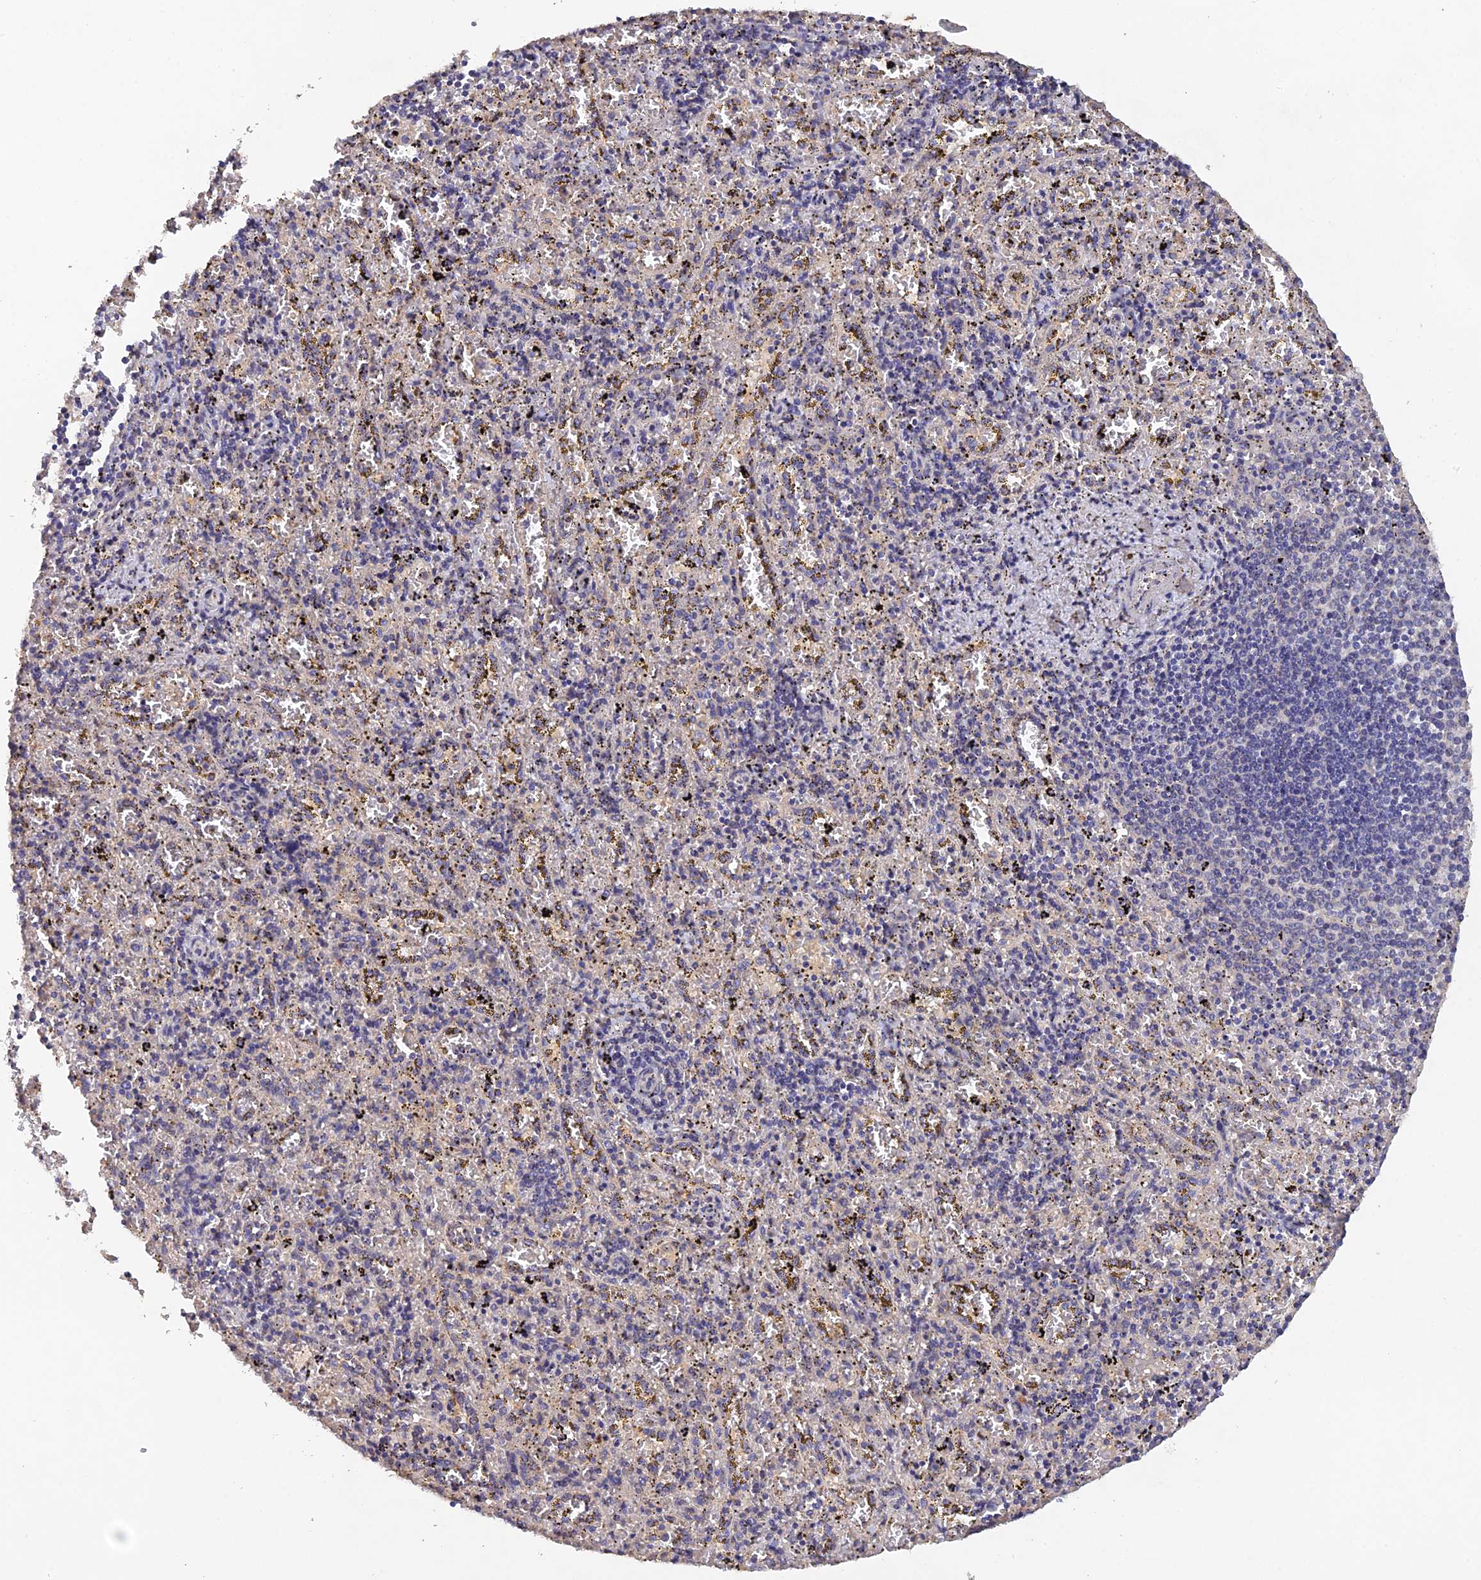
{"staining": {"intensity": "negative", "quantity": "none", "location": "none"}, "tissue": "spleen", "cell_type": "Cells in red pulp", "image_type": "normal", "snomed": [{"axis": "morphology", "description": "Normal tissue, NOS"}, {"axis": "topography", "description": "Spleen"}], "caption": "This is an immunohistochemistry micrograph of unremarkable human spleen. There is no expression in cells in red pulp.", "gene": "SLC39A13", "patient": {"sex": "male", "age": 11}}